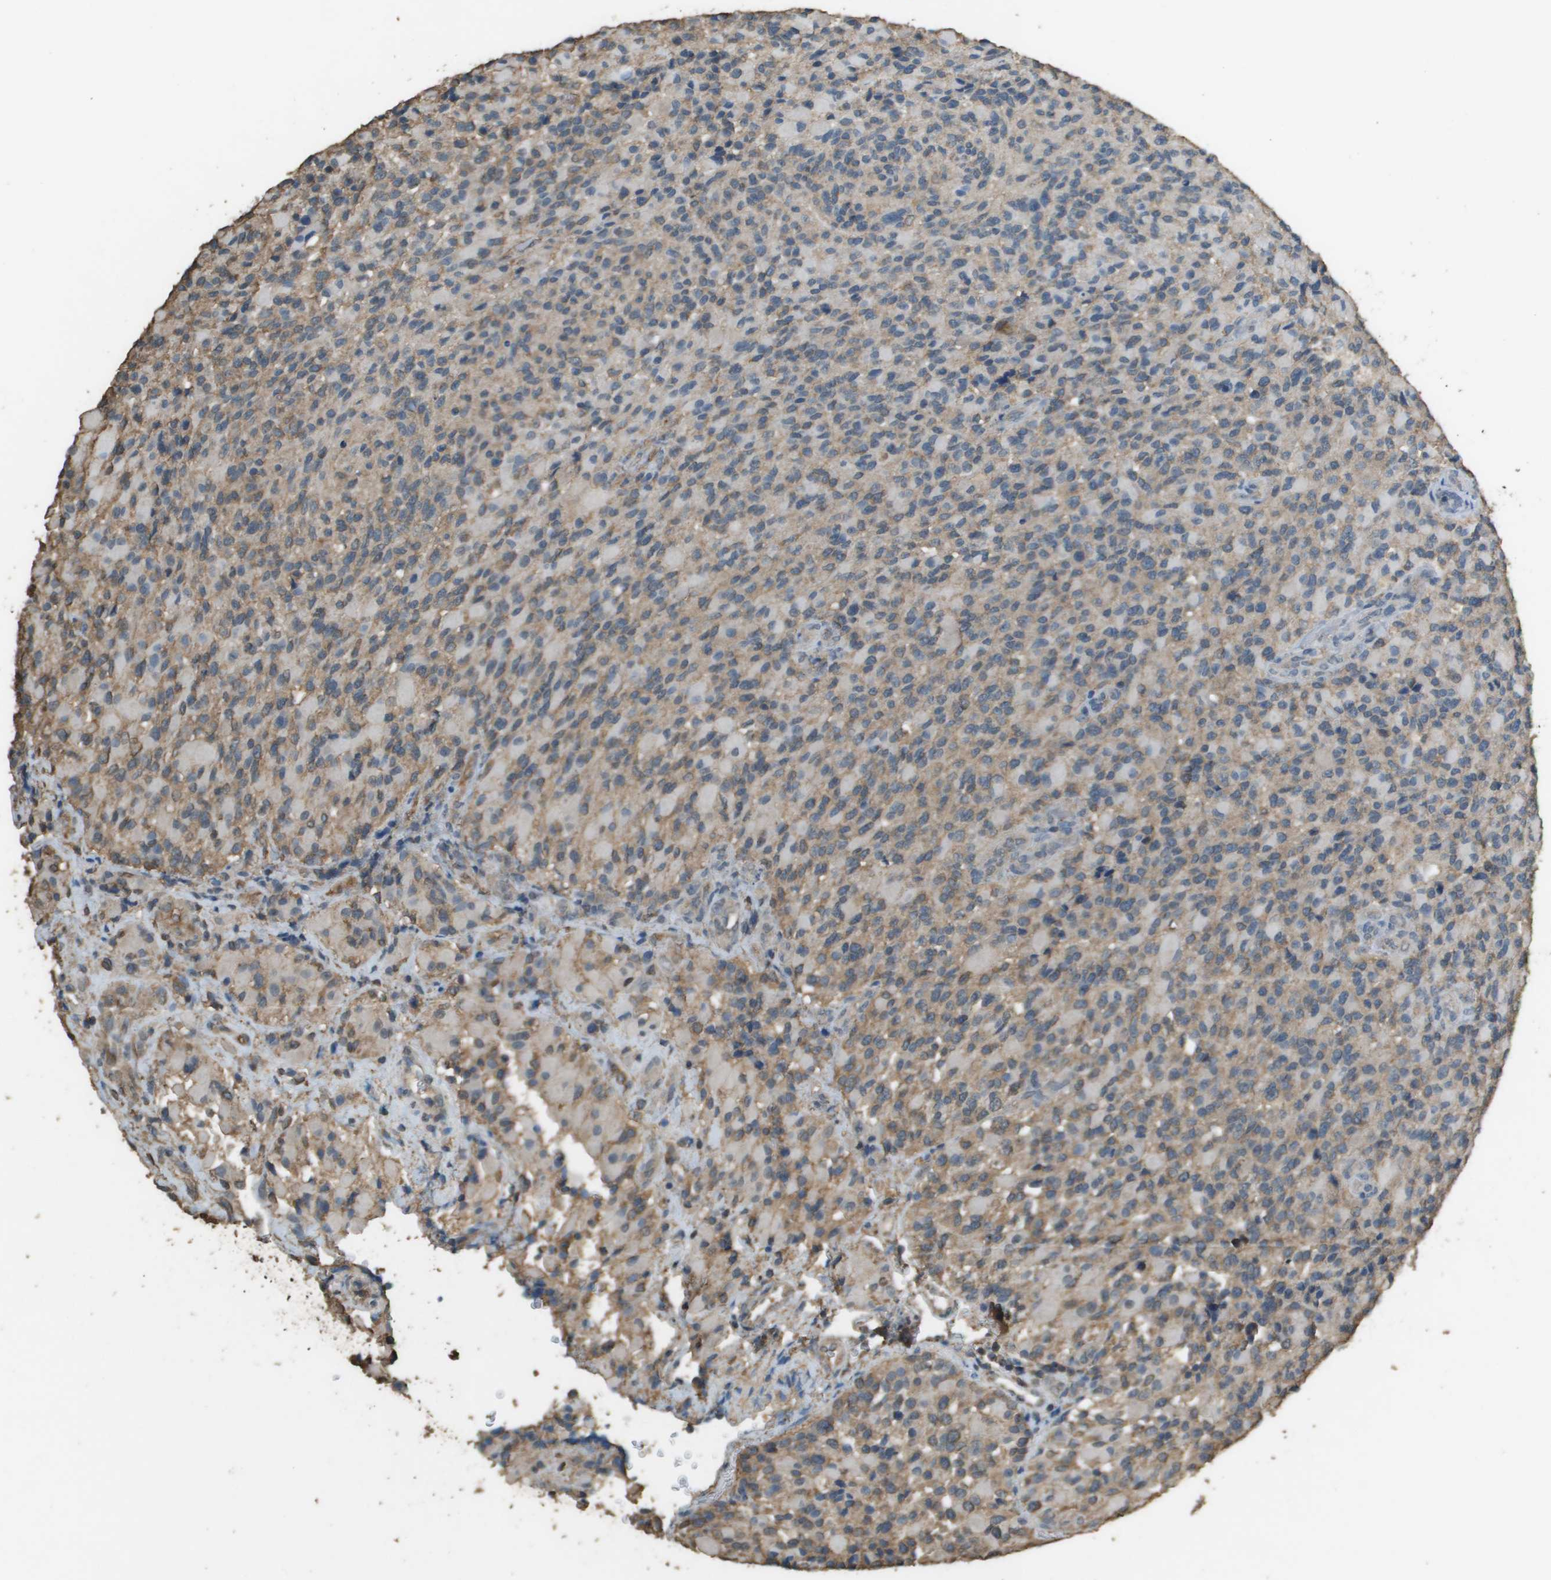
{"staining": {"intensity": "weak", "quantity": "25%-75%", "location": "cytoplasmic/membranous"}, "tissue": "glioma", "cell_type": "Tumor cells", "image_type": "cancer", "snomed": [{"axis": "morphology", "description": "Glioma, malignant, High grade"}, {"axis": "topography", "description": "Brain"}], "caption": "Tumor cells exhibit weak cytoplasmic/membranous expression in approximately 25%-75% of cells in malignant high-grade glioma.", "gene": "MS4A7", "patient": {"sex": "male", "age": 71}}